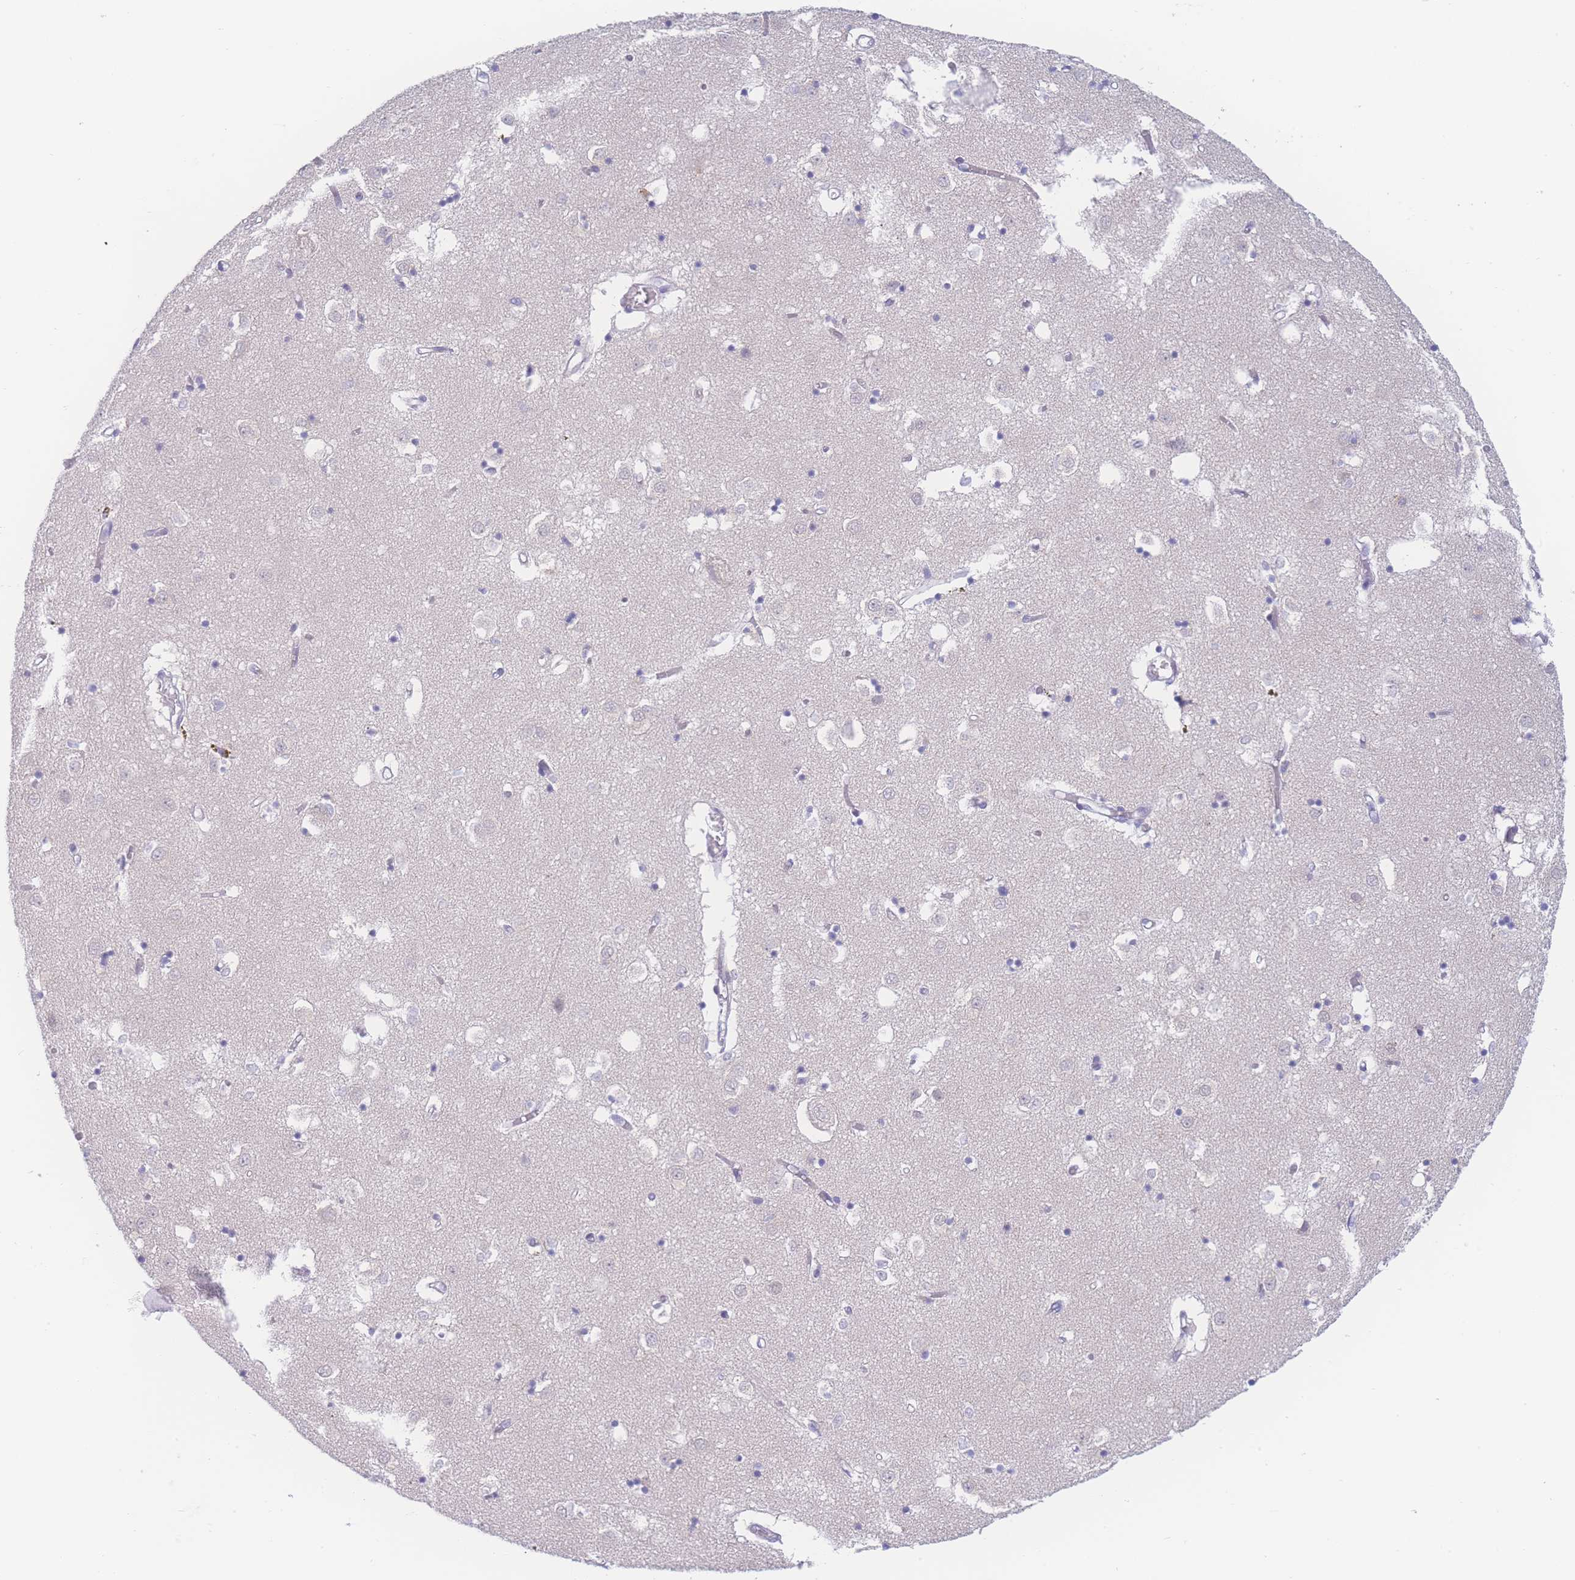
{"staining": {"intensity": "negative", "quantity": "none", "location": "none"}, "tissue": "caudate", "cell_type": "Glial cells", "image_type": "normal", "snomed": [{"axis": "morphology", "description": "Normal tissue, NOS"}, {"axis": "topography", "description": "Lateral ventricle wall"}], "caption": "IHC image of normal caudate stained for a protein (brown), which demonstrates no expression in glial cells.", "gene": "PRSS22", "patient": {"sex": "male", "age": 70}}